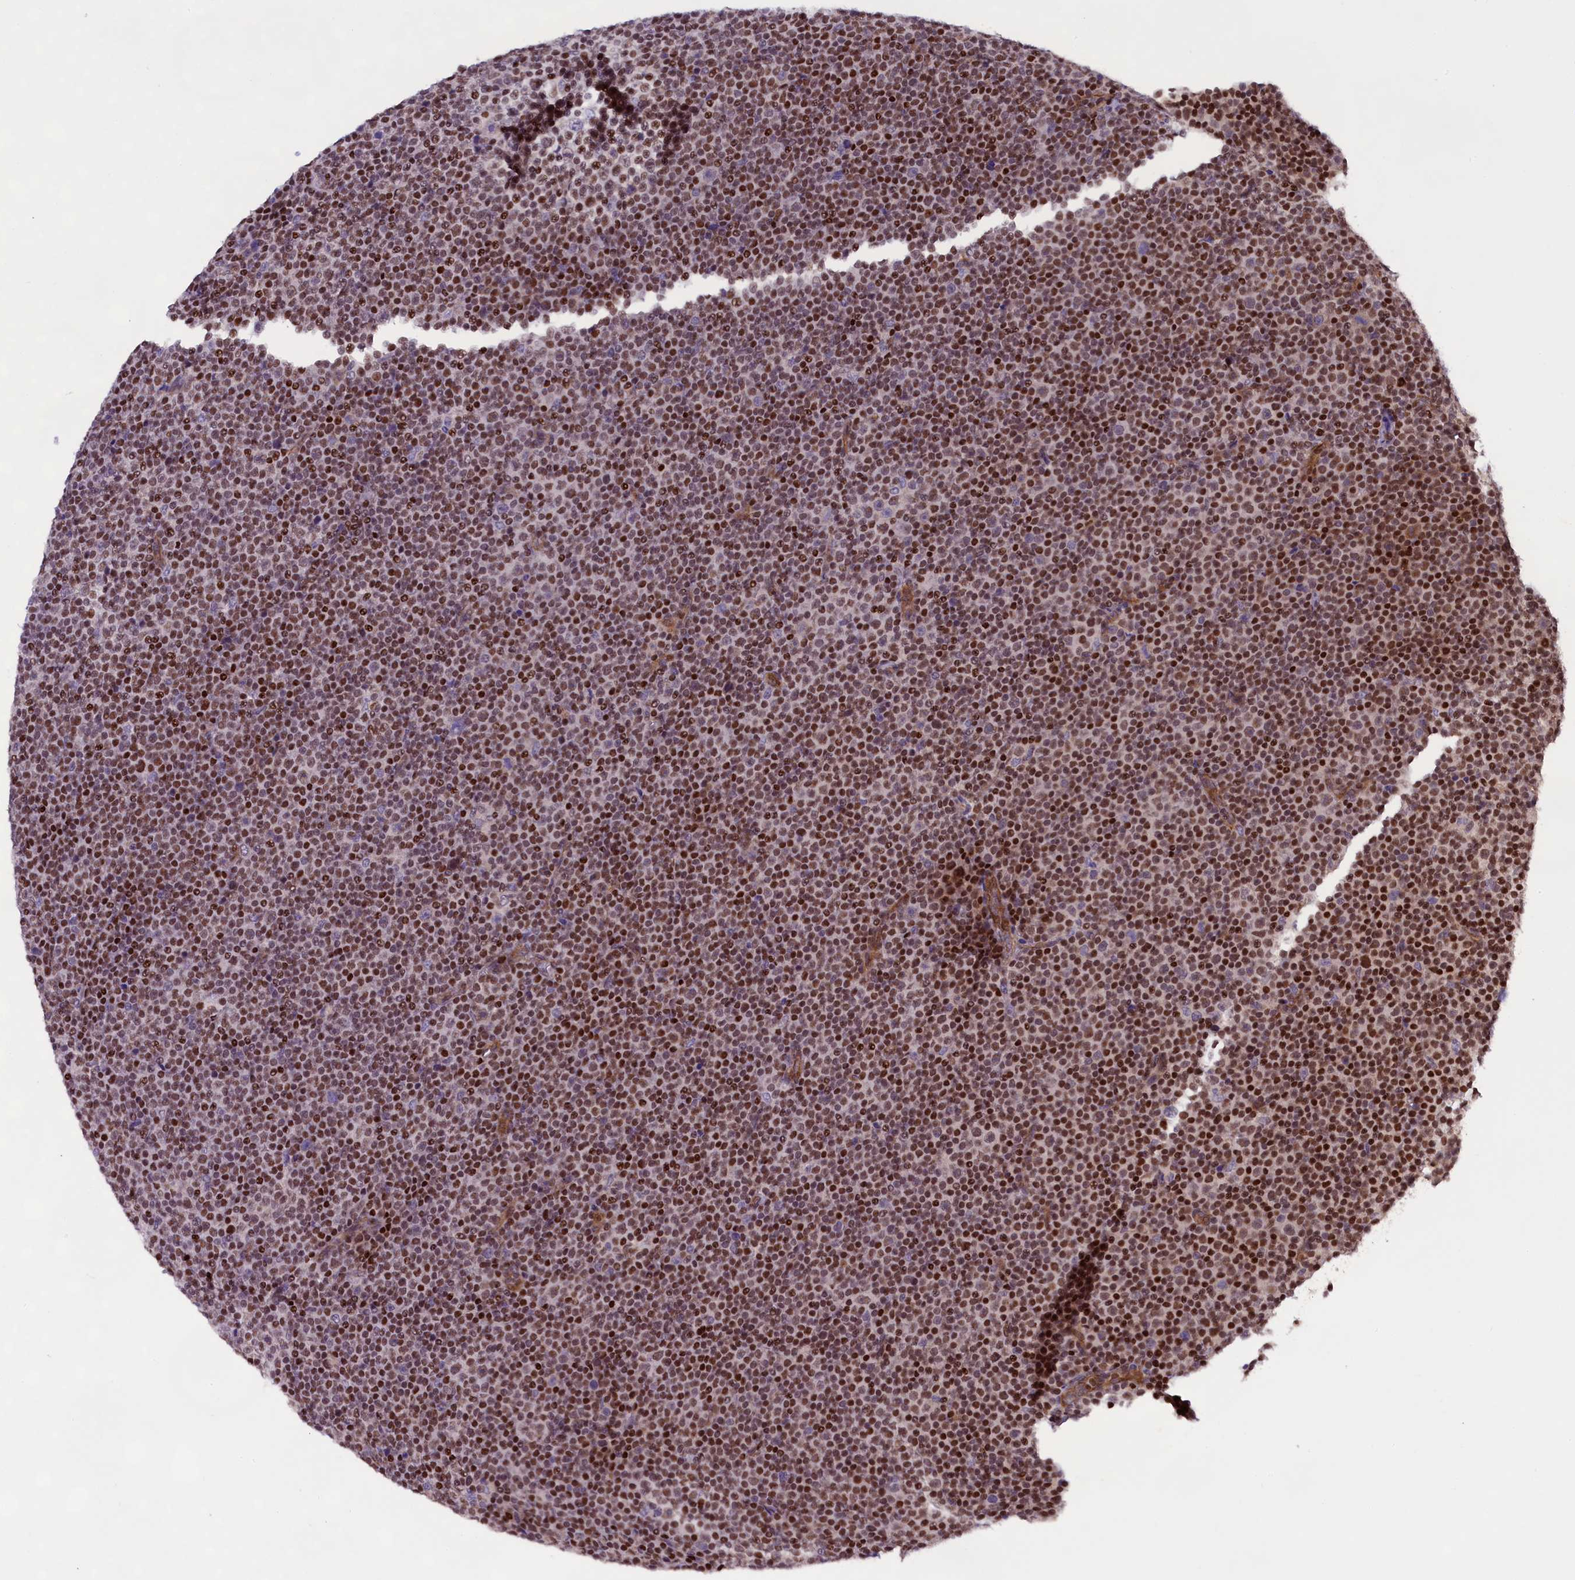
{"staining": {"intensity": "moderate", "quantity": ">75%", "location": "nuclear"}, "tissue": "lymphoma", "cell_type": "Tumor cells", "image_type": "cancer", "snomed": [{"axis": "morphology", "description": "Malignant lymphoma, non-Hodgkin's type, Low grade"}, {"axis": "topography", "description": "Lymph node"}], "caption": "Moderate nuclear expression is appreciated in approximately >75% of tumor cells in low-grade malignant lymphoma, non-Hodgkin's type.", "gene": "SP4", "patient": {"sex": "female", "age": 67}}